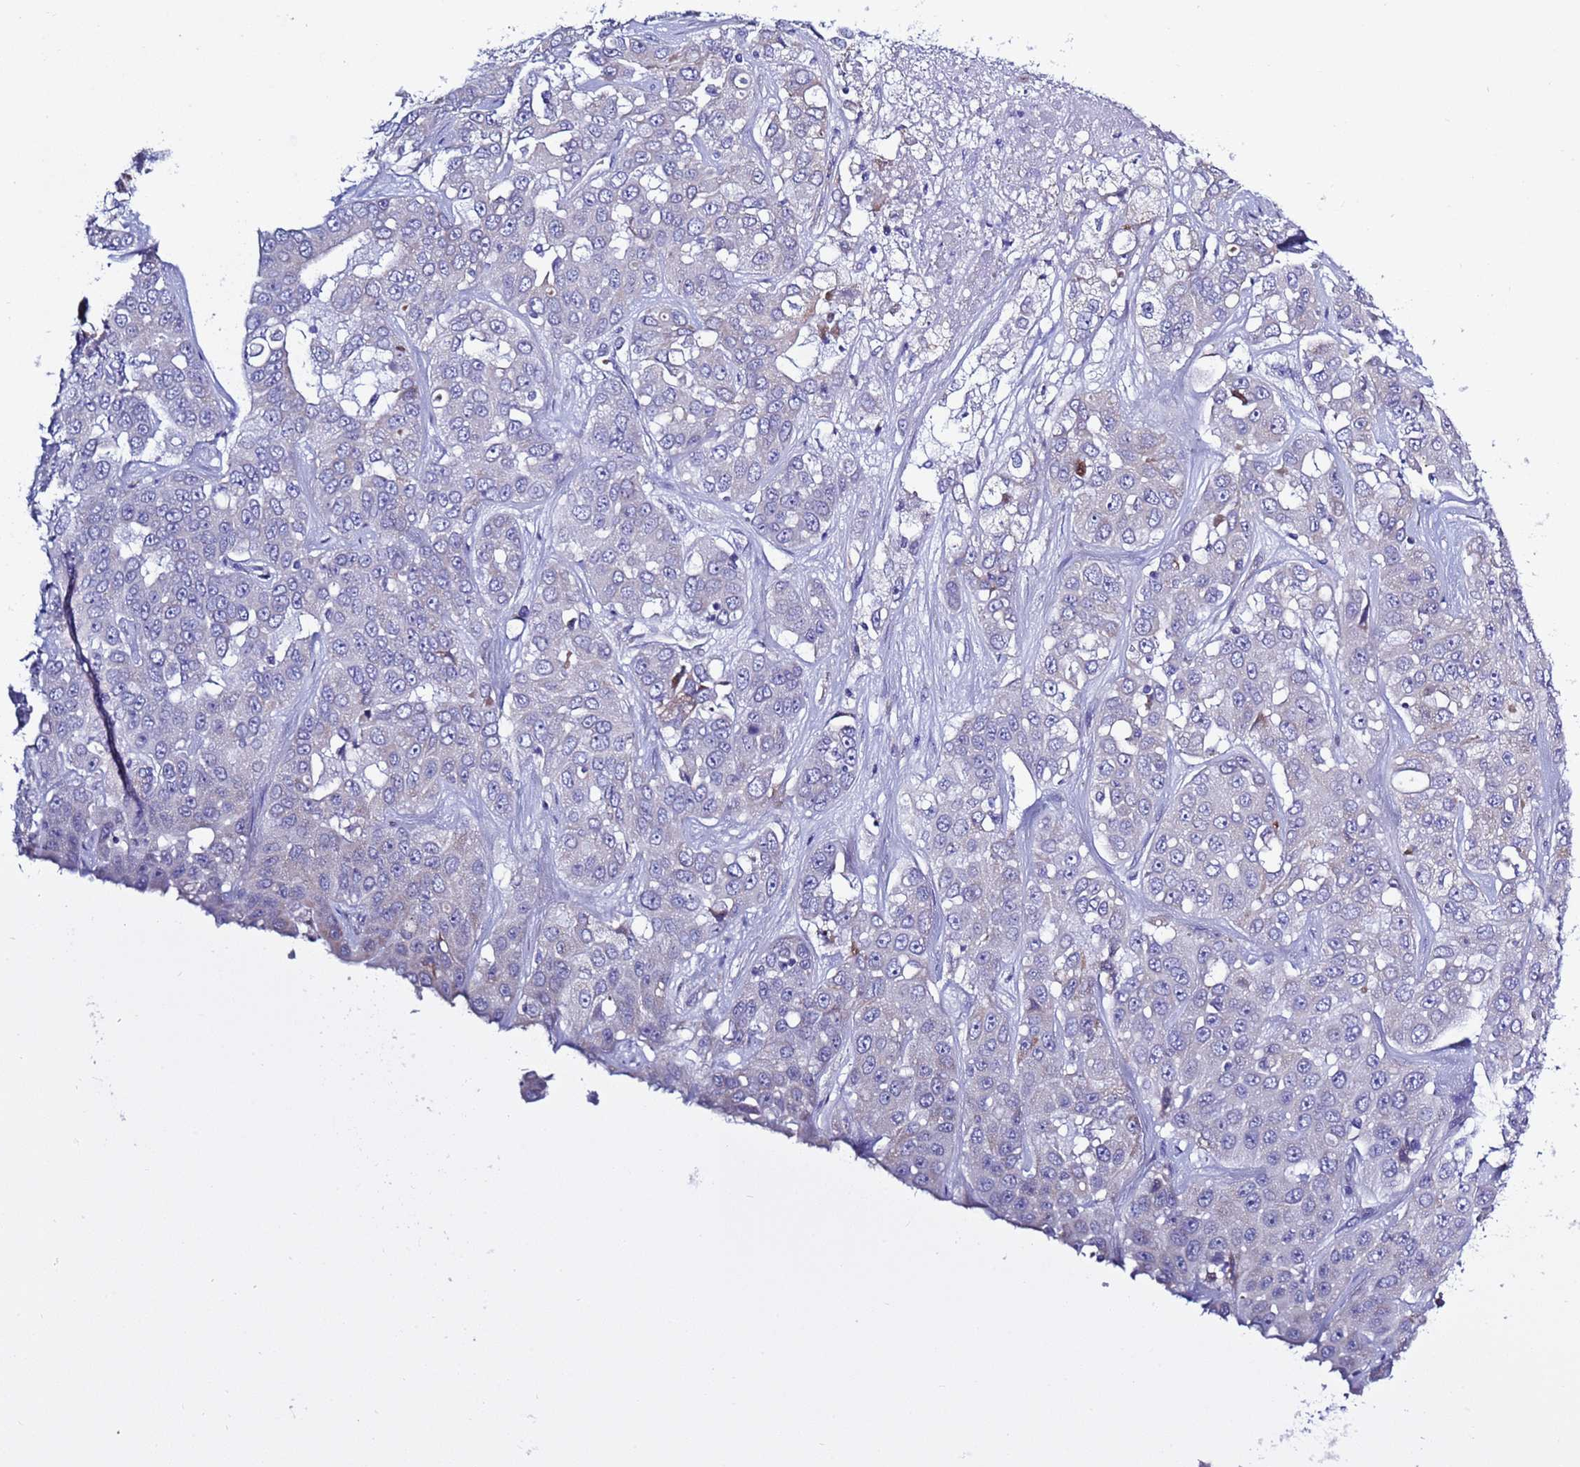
{"staining": {"intensity": "negative", "quantity": "none", "location": "none"}, "tissue": "liver cancer", "cell_type": "Tumor cells", "image_type": "cancer", "snomed": [{"axis": "morphology", "description": "Cholangiocarcinoma"}, {"axis": "topography", "description": "Liver"}], "caption": "There is no significant staining in tumor cells of liver cancer. (Brightfield microscopy of DAB (3,3'-diaminobenzidine) immunohistochemistry (IHC) at high magnification).", "gene": "ABHD17B", "patient": {"sex": "female", "age": 52}}